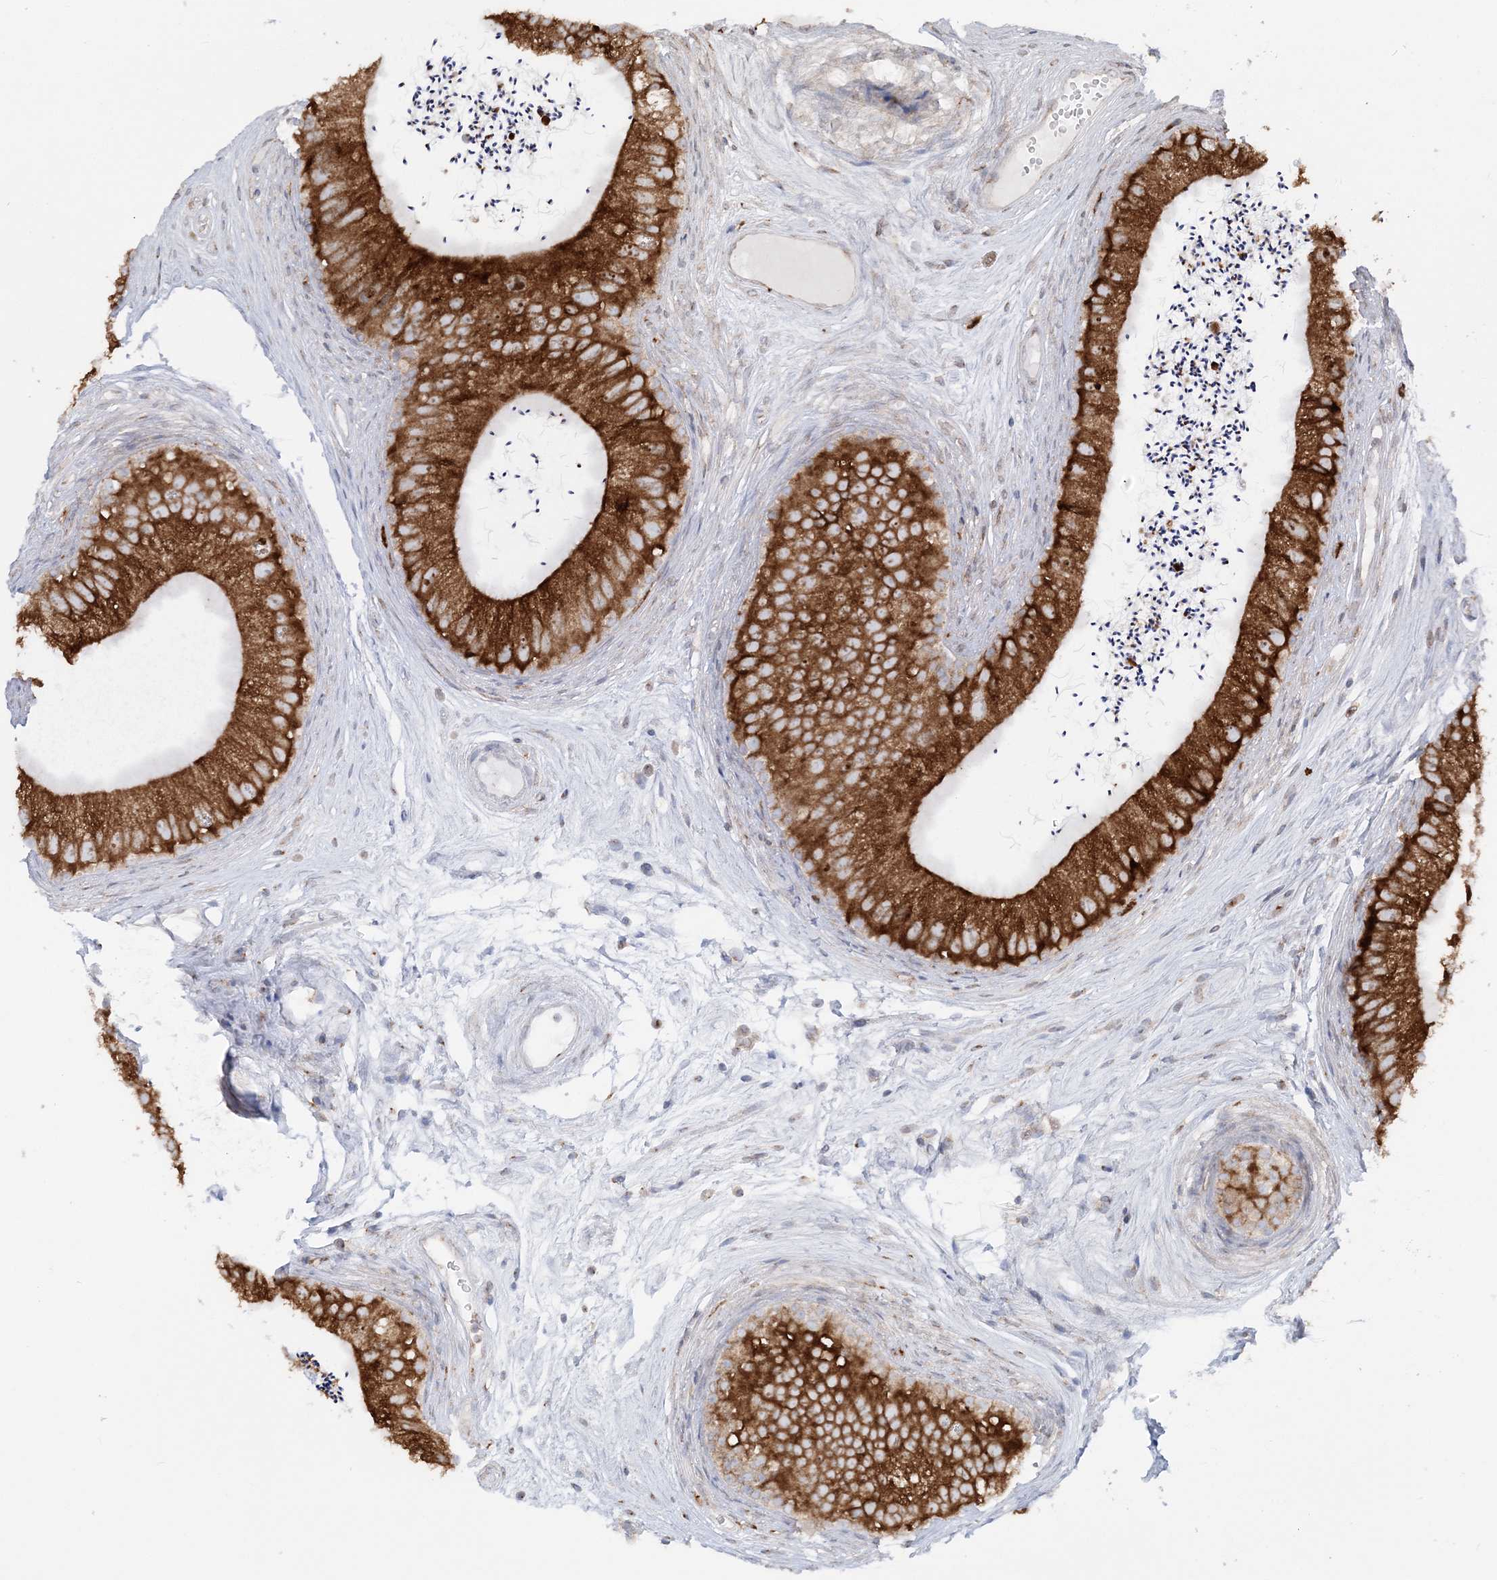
{"staining": {"intensity": "strong", "quantity": ">75%", "location": "cytoplasmic/membranous"}, "tissue": "epididymis", "cell_type": "Glandular cells", "image_type": "normal", "snomed": [{"axis": "morphology", "description": "Normal tissue, NOS"}, {"axis": "topography", "description": "Epididymis"}], "caption": "Immunohistochemistry micrograph of normal human epididymis stained for a protein (brown), which reveals high levels of strong cytoplasmic/membranous staining in about >75% of glandular cells.", "gene": "TMED10", "patient": {"sex": "male", "age": 77}}